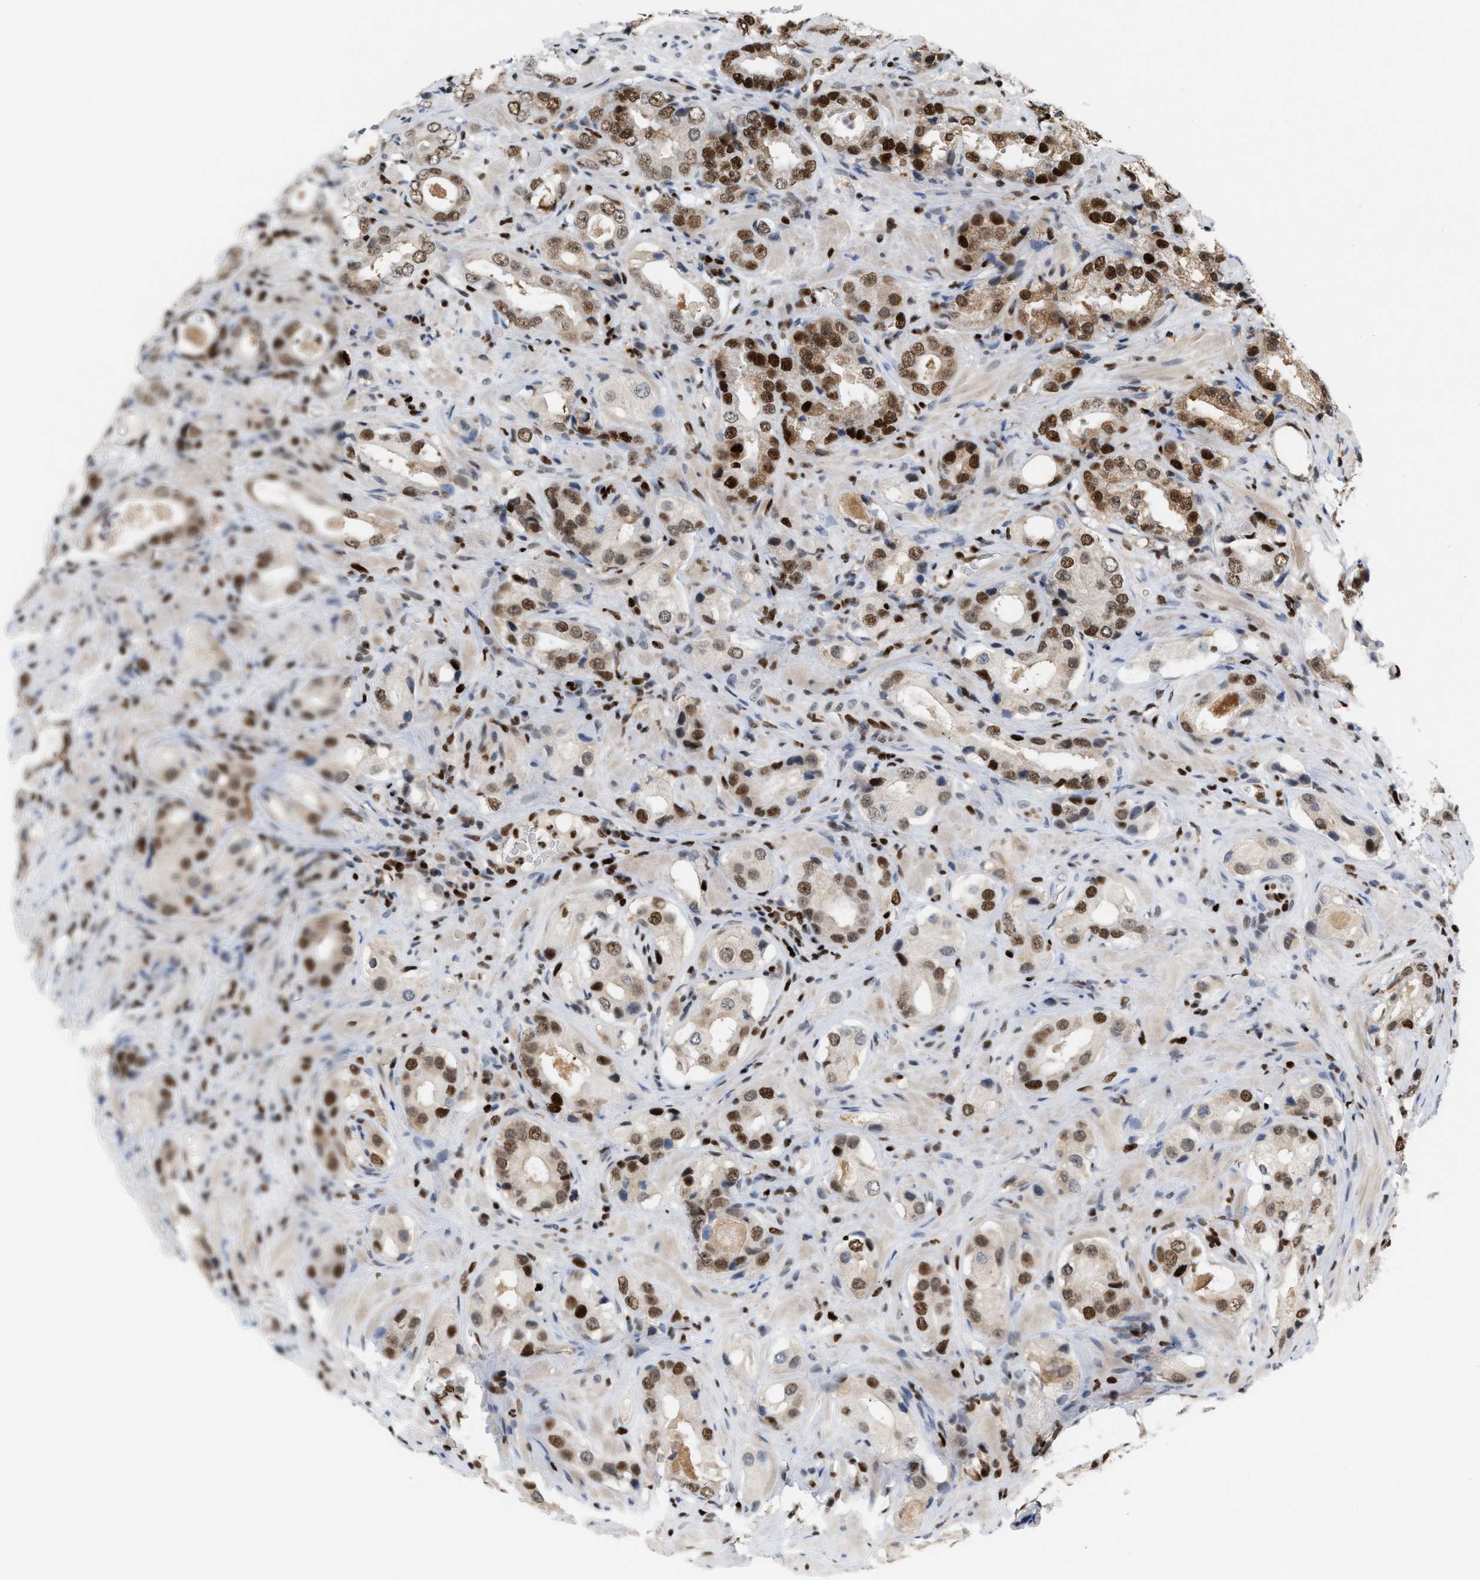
{"staining": {"intensity": "strong", "quantity": ">75%", "location": "nuclear"}, "tissue": "prostate cancer", "cell_type": "Tumor cells", "image_type": "cancer", "snomed": [{"axis": "morphology", "description": "Adenocarcinoma, High grade"}, {"axis": "topography", "description": "Prostate"}], "caption": "This is a photomicrograph of IHC staining of prostate cancer, which shows strong staining in the nuclear of tumor cells.", "gene": "RNASEK-C17orf49", "patient": {"sex": "male", "age": 63}}